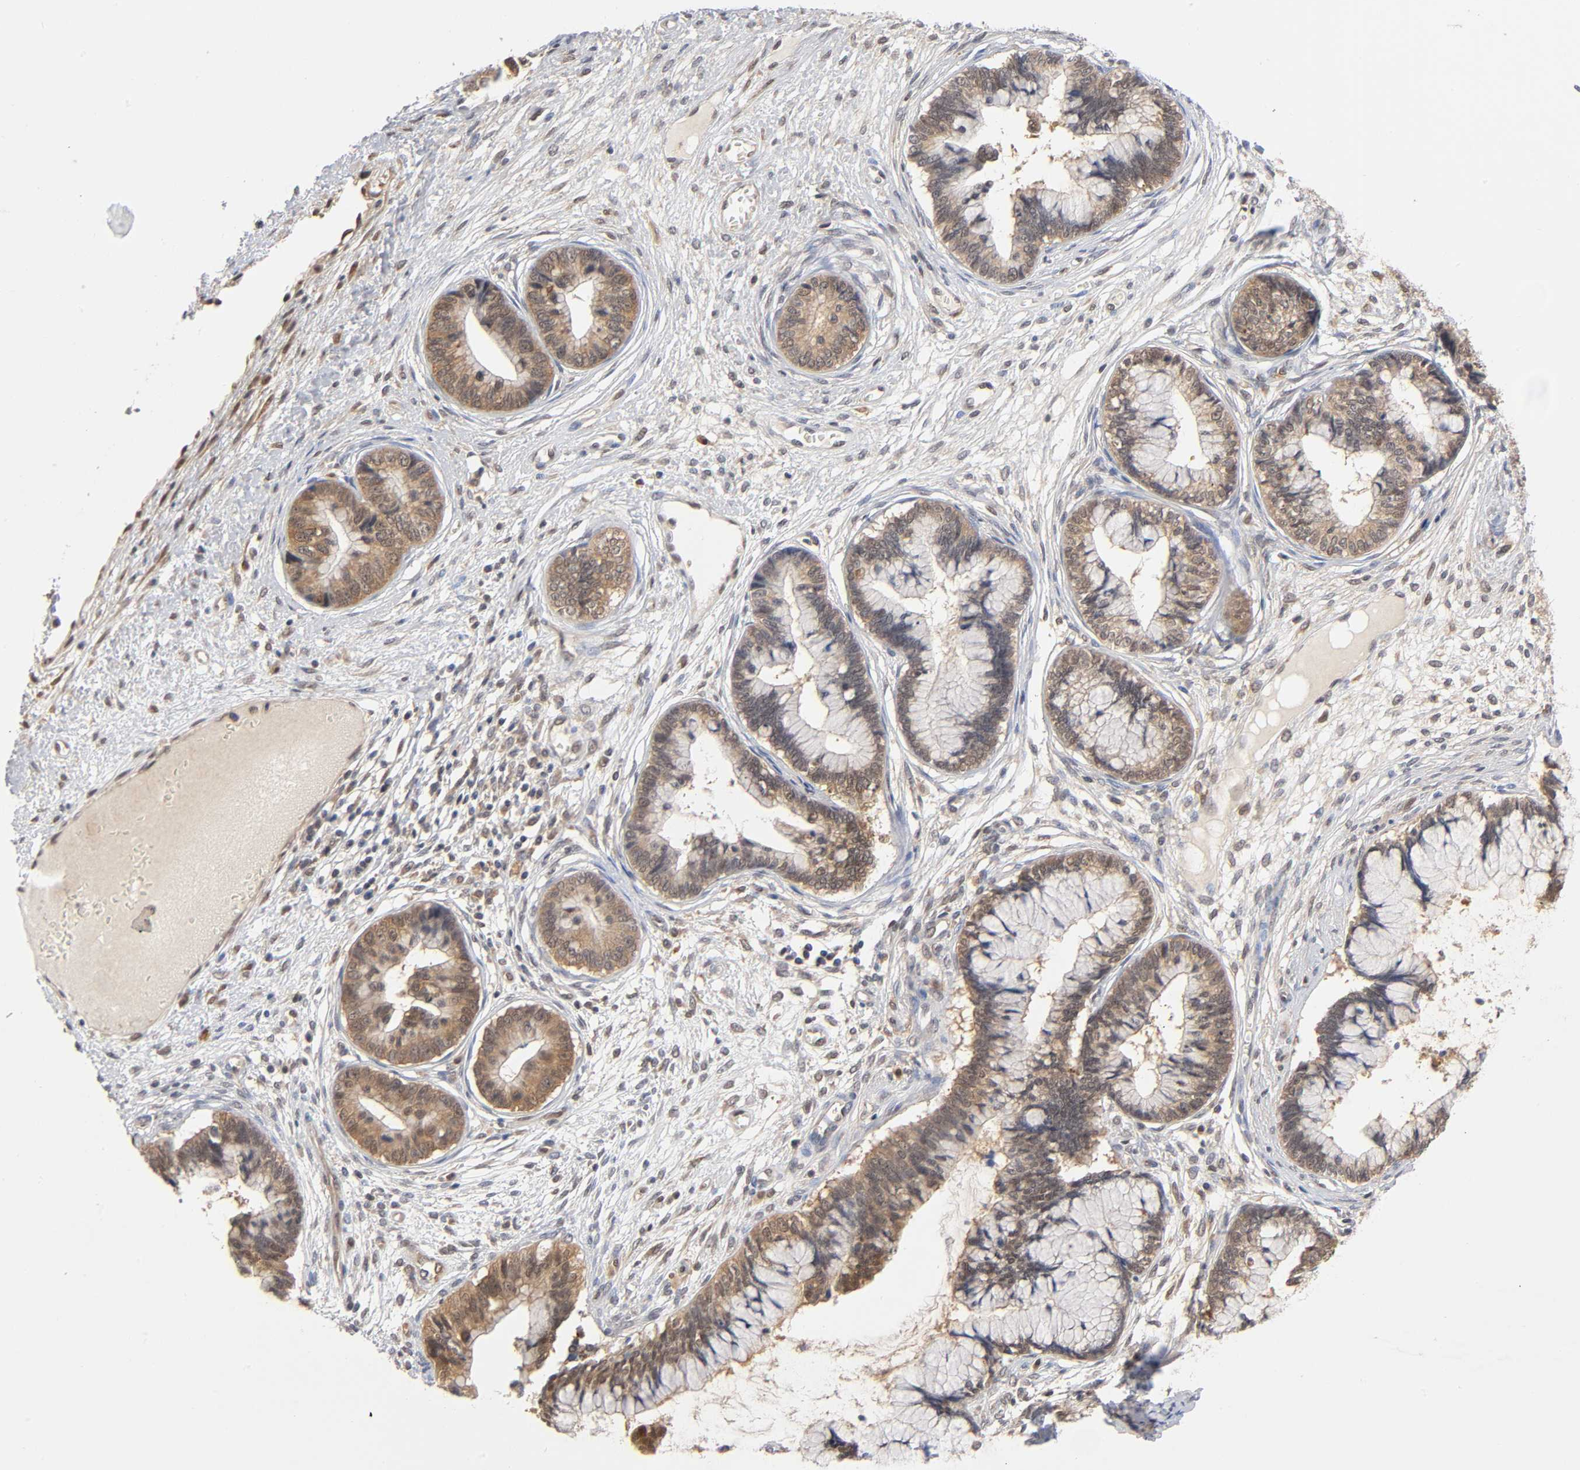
{"staining": {"intensity": "moderate", "quantity": ">75%", "location": "cytoplasmic/membranous"}, "tissue": "cervical cancer", "cell_type": "Tumor cells", "image_type": "cancer", "snomed": [{"axis": "morphology", "description": "Adenocarcinoma, NOS"}, {"axis": "topography", "description": "Cervix"}], "caption": "Protein staining displays moderate cytoplasmic/membranous staining in approximately >75% of tumor cells in cervical adenocarcinoma. (Brightfield microscopy of DAB IHC at high magnification).", "gene": "DFFB", "patient": {"sex": "female", "age": 44}}